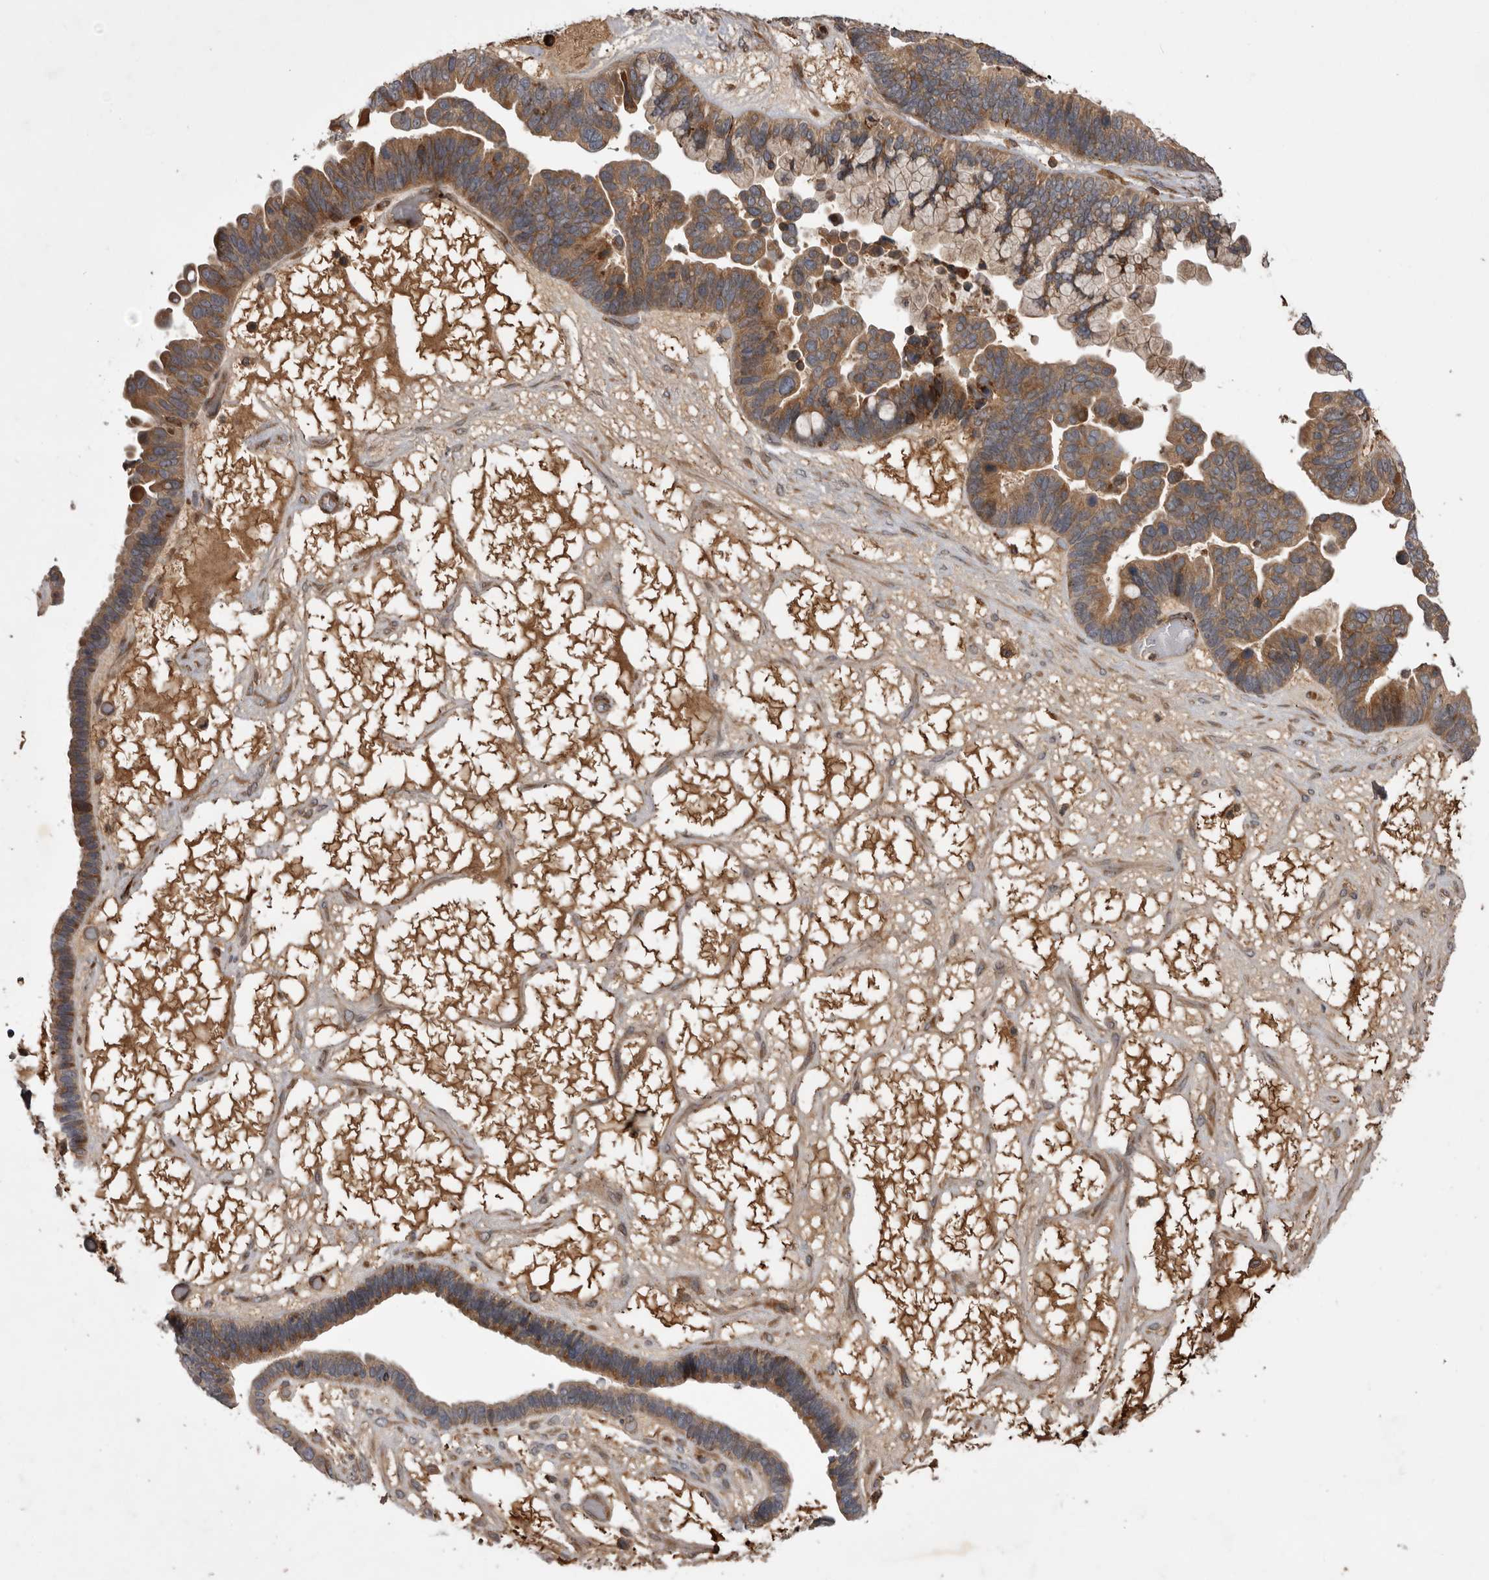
{"staining": {"intensity": "moderate", "quantity": ">75%", "location": "cytoplasmic/membranous"}, "tissue": "ovarian cancer", "cell_type": "Tumor cells", "image_type": "cancer", "snomed": [{"axis": "morphology", "description": "Cystadenocarcinoma, serous, NOS"}, {"axis": "topography", "description": "Ovary"}], "caption": "Immunohistochemistry of human ovarian serous cystadenocarcinoma shows medium levels of moderate cytoplasmic/membranous staining in about >75% of tumor cells. The staining was performed using DAB (3,3'-diaminobenzidine) to visualize the protein expression in brown, while the nuclei were stained in blue with hematoxylin (Magnification: 20x).", "gene": "RAB3GAP2", "patient": {"sex": "female", "age": 56}}